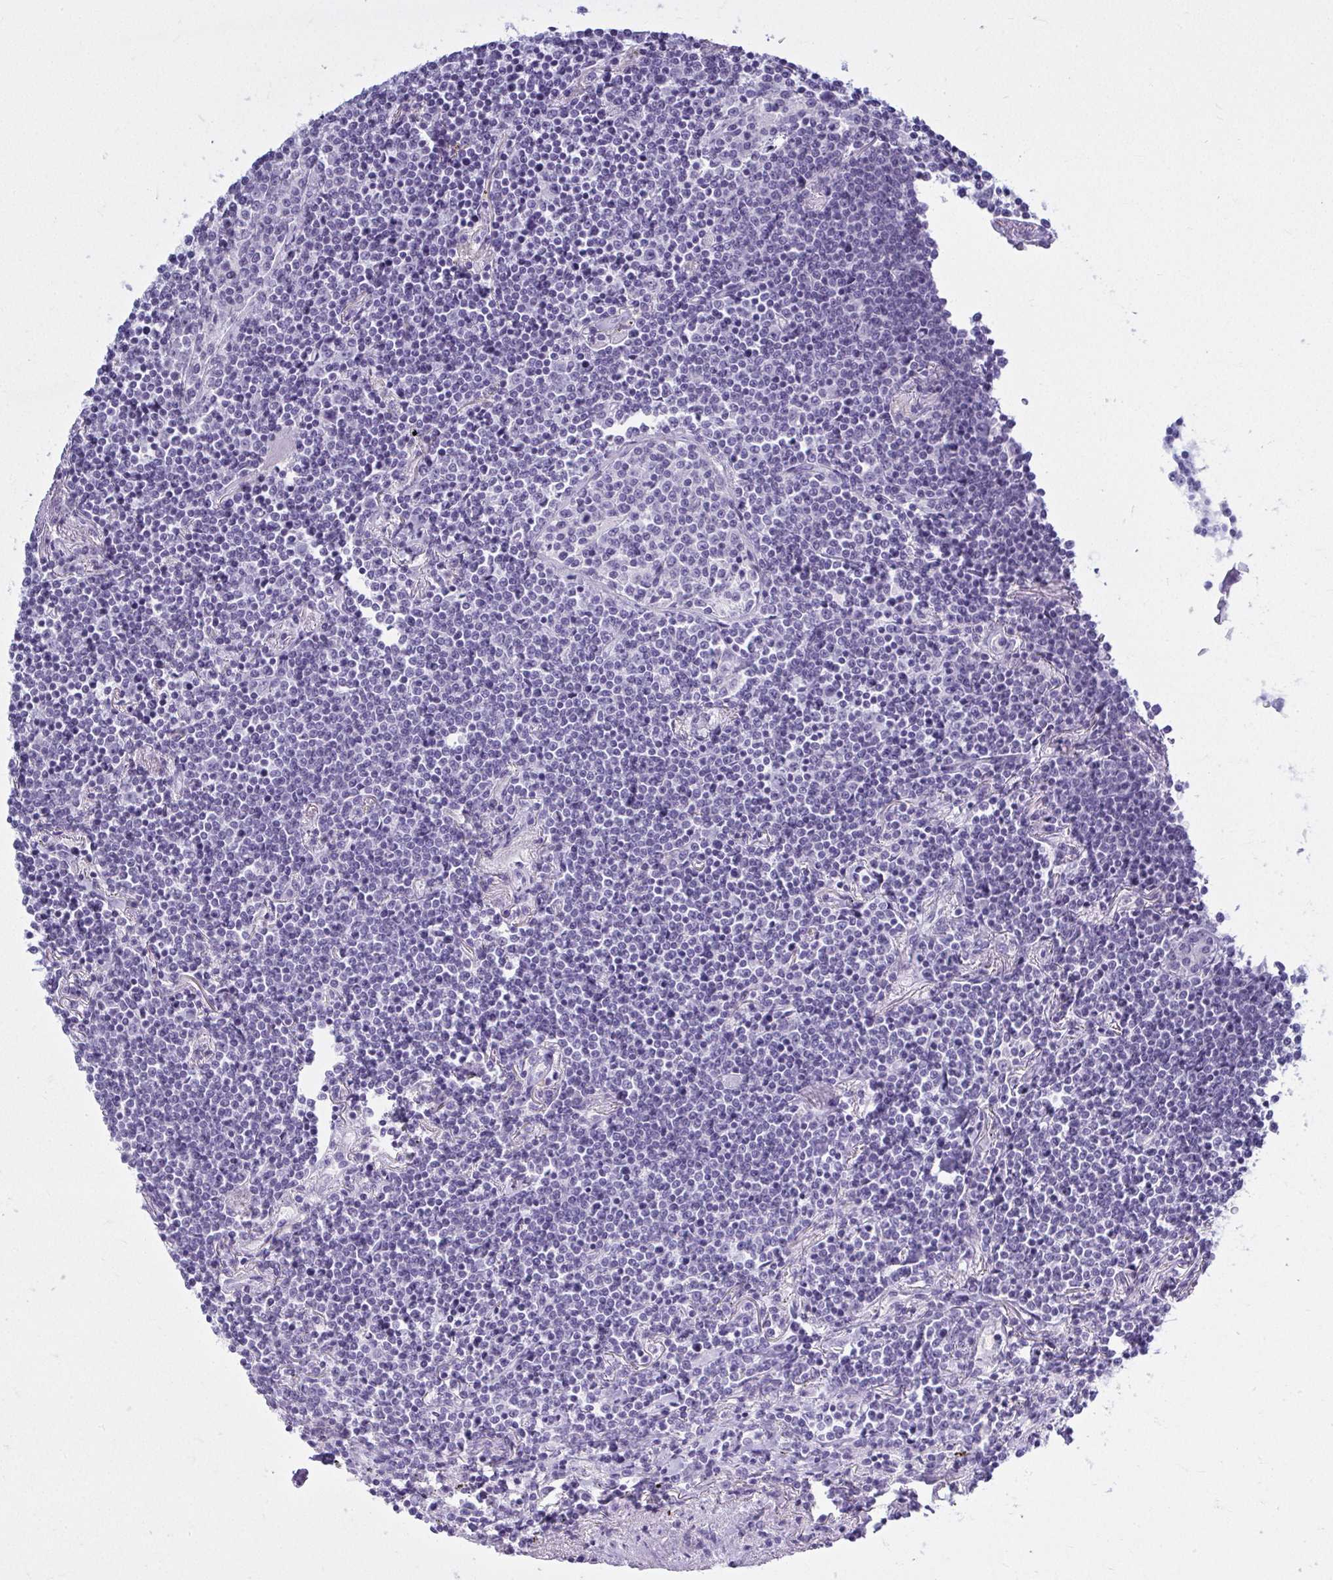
{"staining": {"intensity": "negative", "quantity": "none", "location": "none"}, "tissue": "lymphoma", "cell_type": "Tumor cells", "image_type": "cancer", "snomed": [{"axis": "morphology", "description": "Malignant lymphoma, non-Hodgkin's type, Low grade"}, {"axis": "topography", "description": "Lung"}], "caption": "IHC of human lymphoma displays no staining in tumor cells.", "gene": "QDPR", "patient": {"sex": "female", "age": 71}}